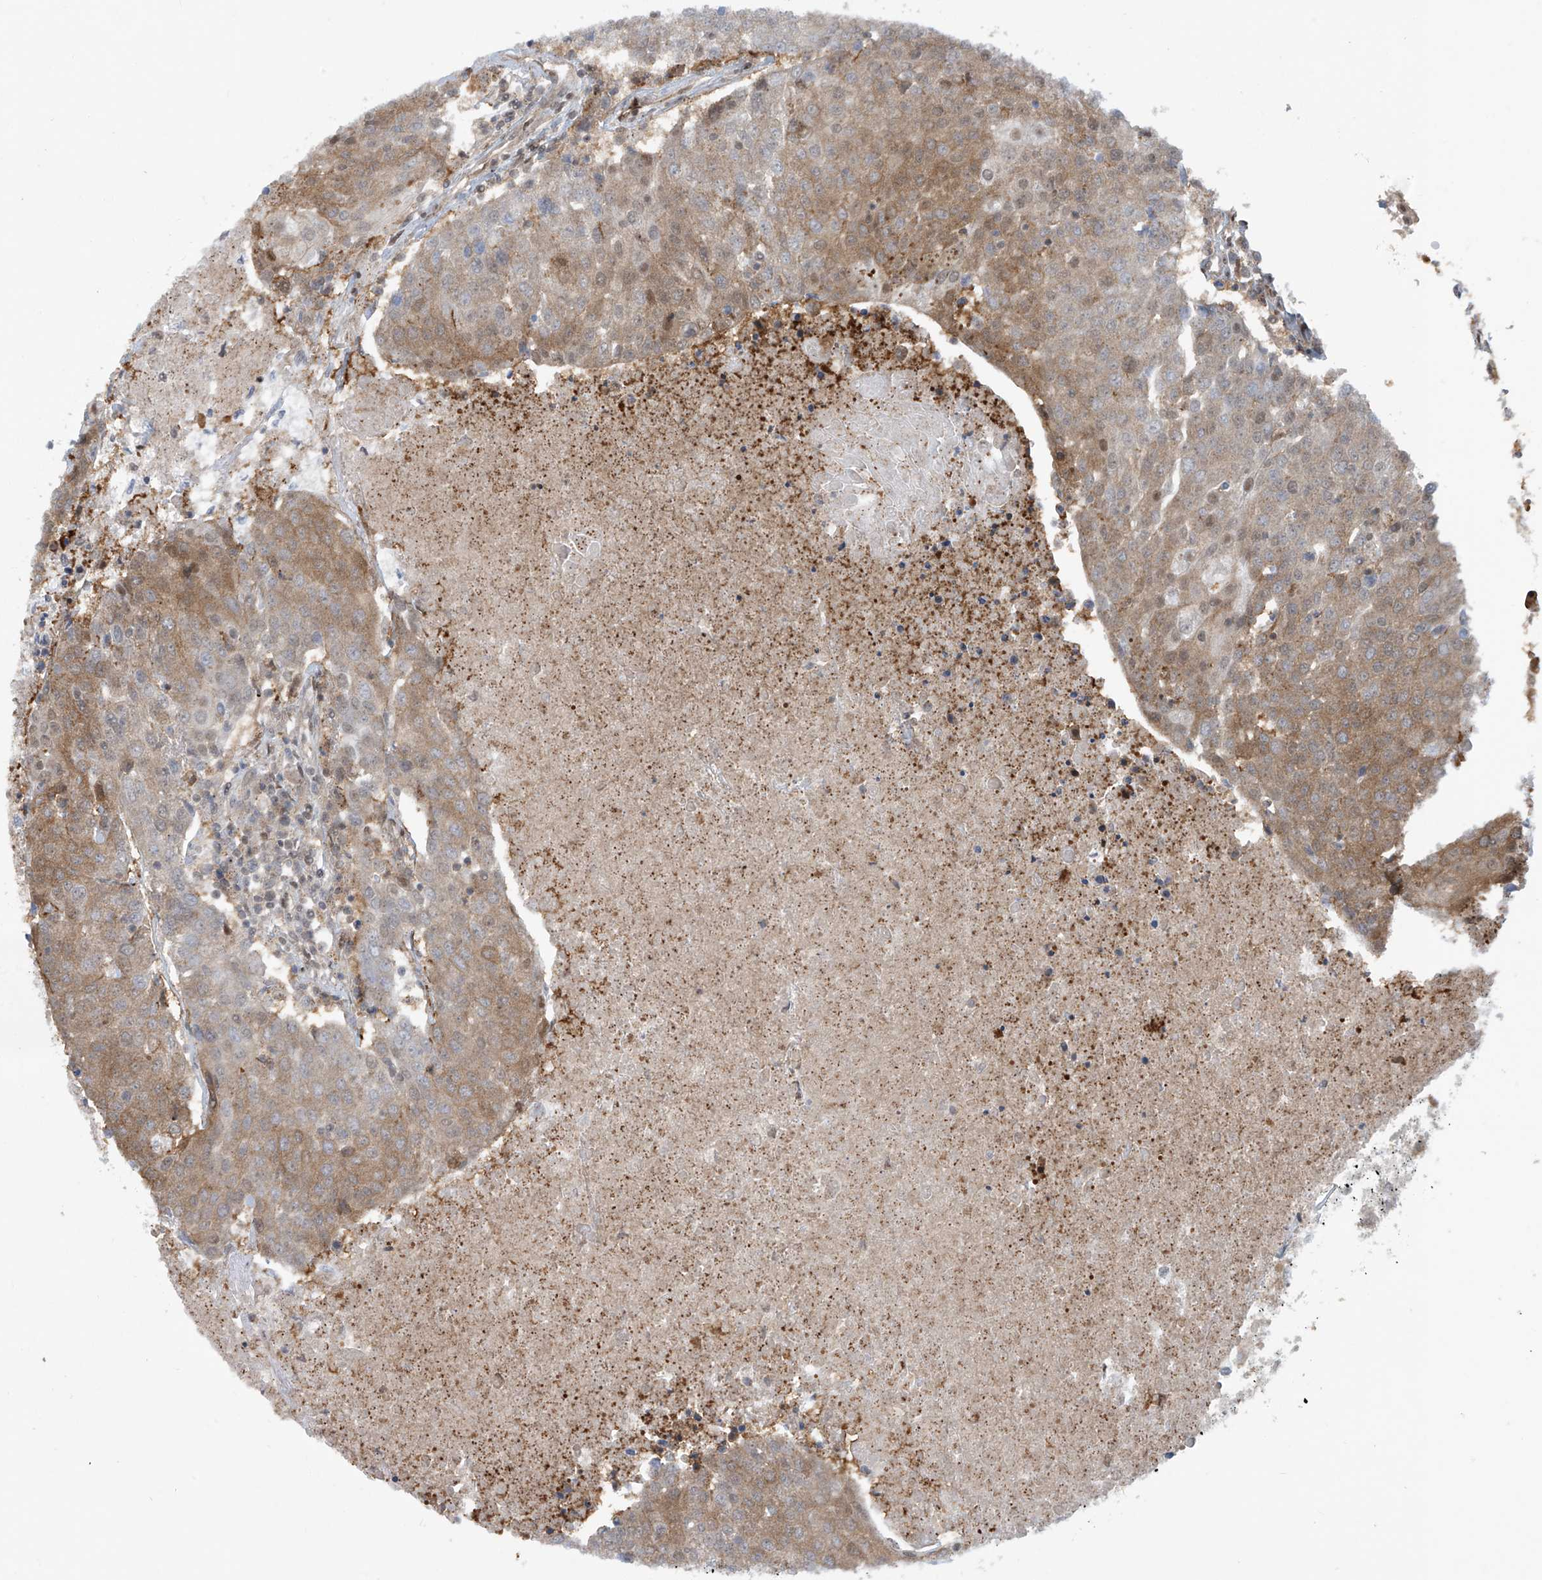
{"staining": {"intensity": "moderate", "quantity": ">75%", "location": "cytoplasmic/membranous"}, "tissue": "urothelial cancer", "cell_type": "Tumor cells", "image_type": "cancer", "snomed": [{"axis": "morphology", "description": "Urothelial carcinoma, High grade"}, {"axis": "topography", "description": "Urinary bladder"}], "caption": "The histopathology image shows a brown stain indicating the presence of a protein in the cytoplasmic/membranous of tumor cells in urothelial cancer.", "gene": "LAGE3", "patient": {"sex": "female", "age": 85}}